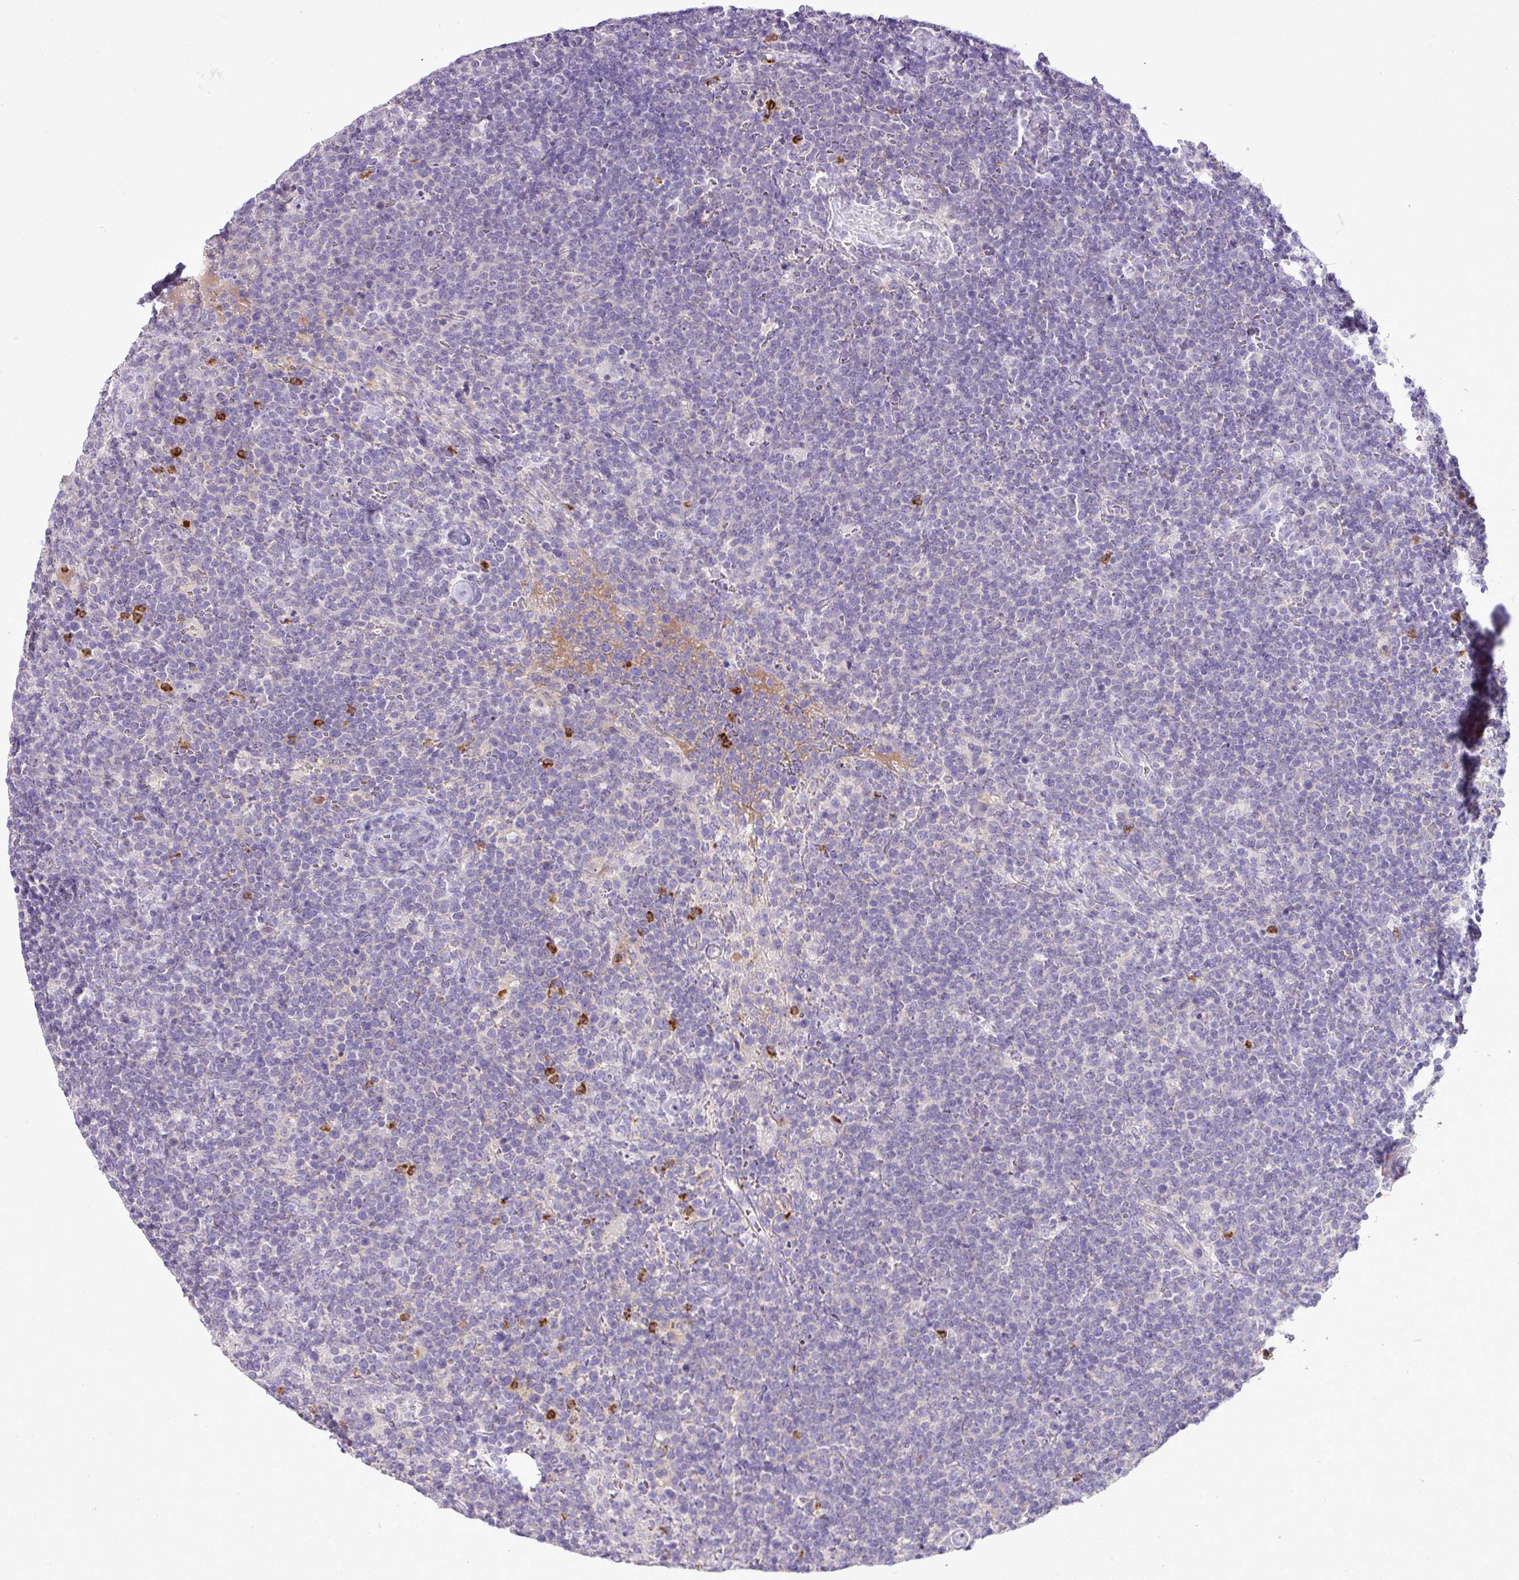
{"staining": {"intensity": "negative", "quantity": "none", "location": "none"}, "tissue": "lymphoma", "cell_type": "Tumor cells", "image_type": "cancer", "snomed": [{"axis": "morphology", "description": "Malignant lymphoma, non-Hodgkin's type, High grade"}, {"axis": "topography", "description": "Lymph node"}], "caption": "This image is of high-grade malignant lymphoma, non-Hodgkin's type stained with immunohistochemistry (IHC) to label a protein in brown with the nuclei are counter-stained blue. There is no expression in tumor cells. (DAB immunohistochemistry, high magnification).", "gene": "ZSCAN5A", "patient": {"sex": "male", "age": 61}}